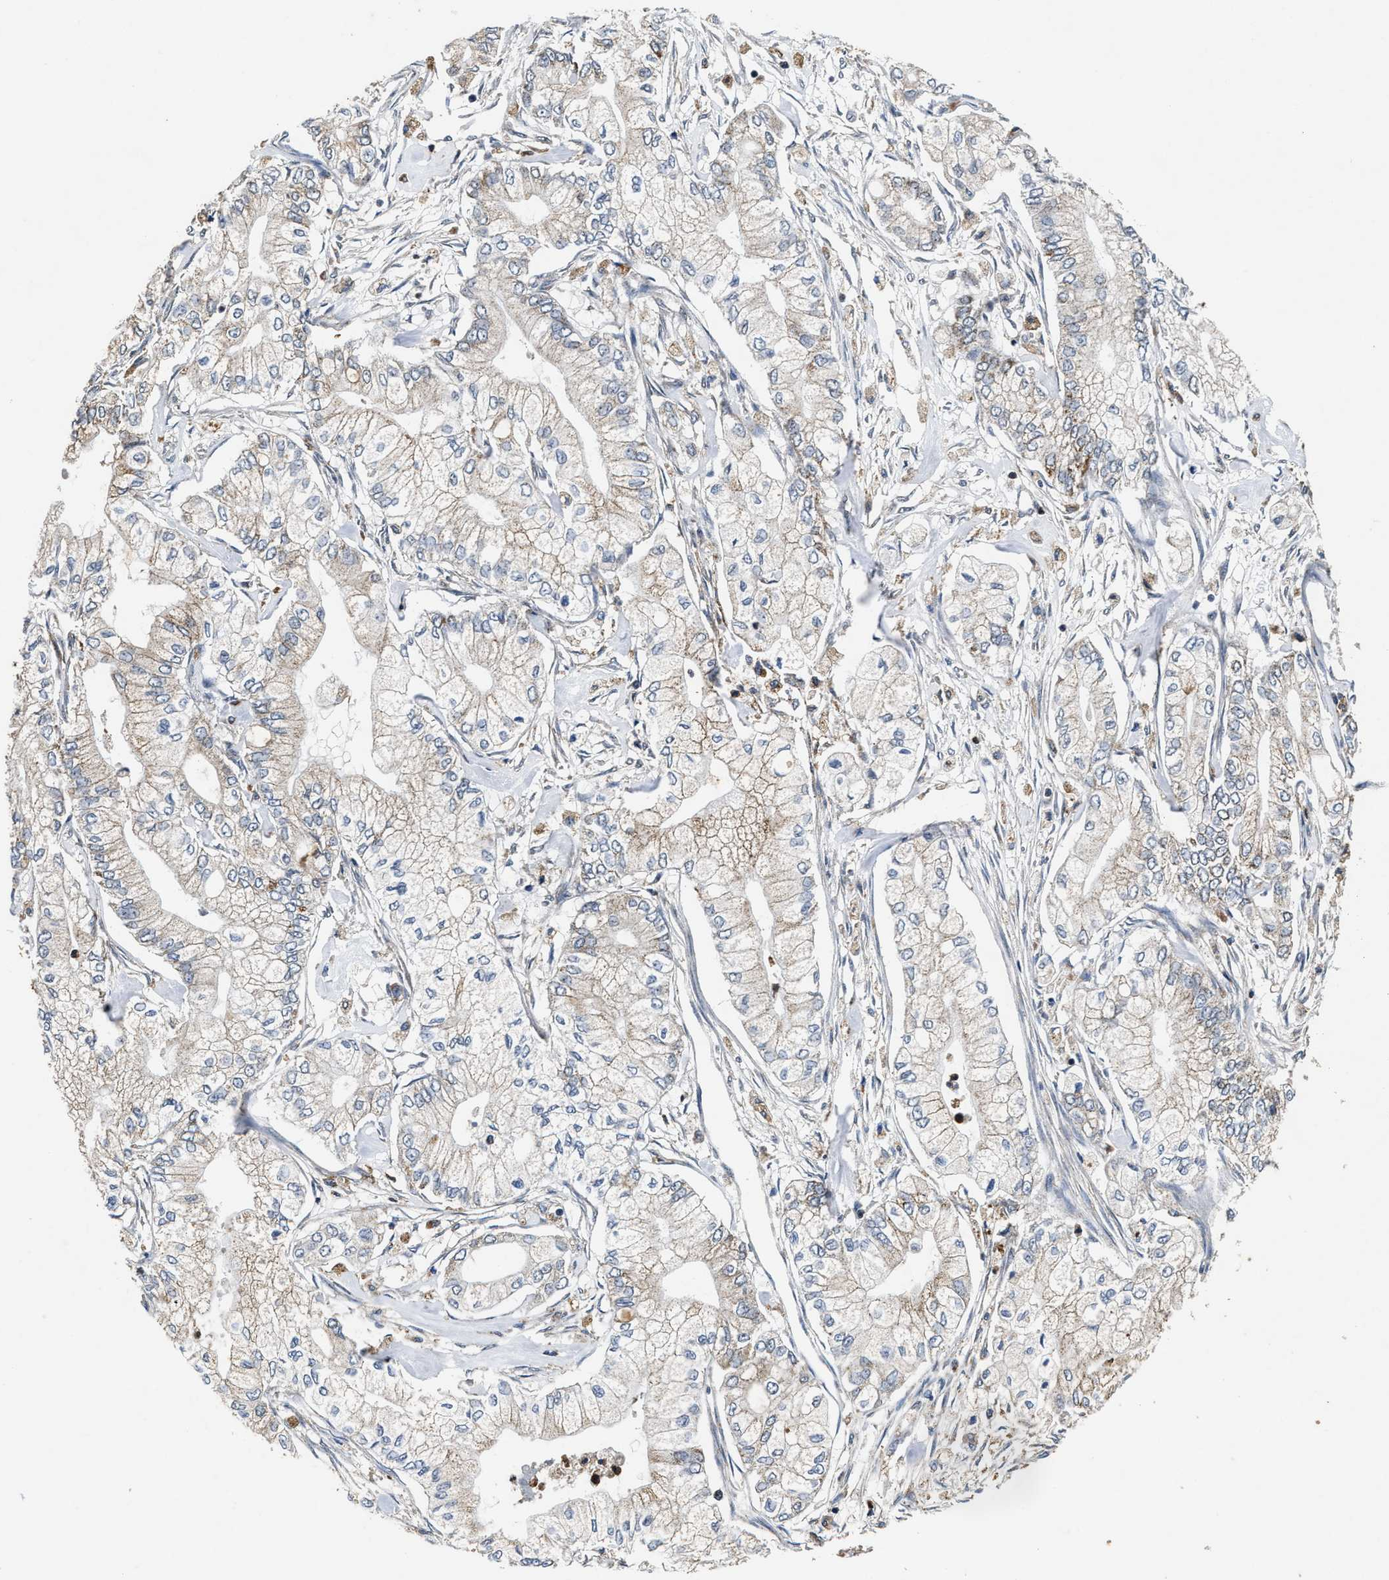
{"staining": {"intensity": "weak", "quantity": "<25%", "location": "cytoplasmic/membranous"}, "tissue": "pancreatic cancer", "cell_type": "Tumor cells", "image_type": "cancer", "snomed": [{"axis": "morphology", "description": "Adenocarcinoma, NOS"}, {"axis": "topography", "description": "Pancreas"}], "caption": "IHC histopathology image of neoplastic tissue: adenocarcinoma (pancreatic) stained with DAB (3,3'-diaminobenzidine) demonstrates no significant protein positivity in tumor cells.", "gene": "ACOX1", "patient": {"sex": "male", "age": 70}}